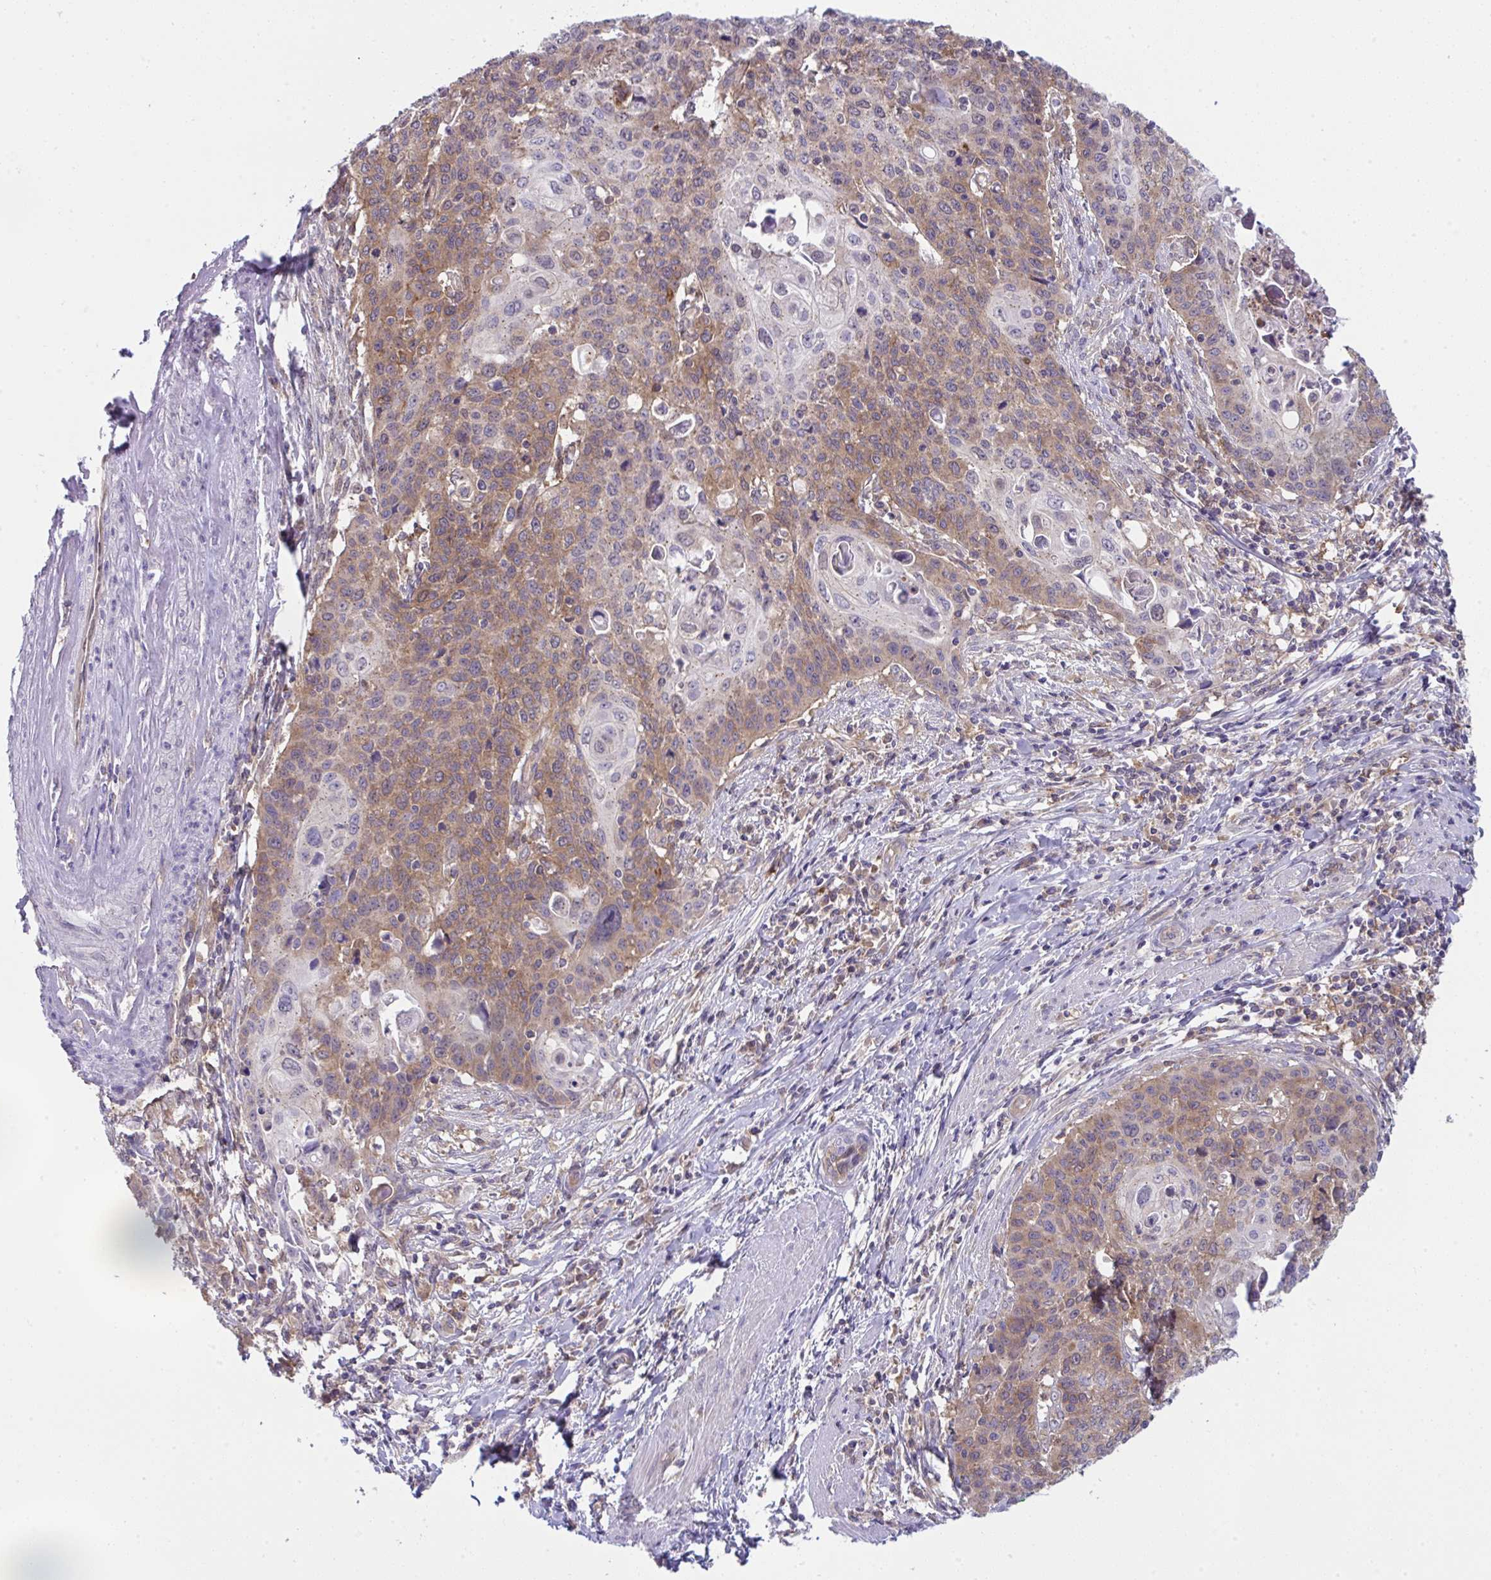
{"staining": {"intensity": "moderate", "quantity": ">75%", "location": "cytoplasmic/membranous"}, "tissue": "cervical cancer", "cell_type": "Tumor cells", "image_type": "cancer", "snomed": [{"axis": "morphology", "description": "Squamous cell carcinoma, NOS"}, {"axis": "topography", "description": "Cervix"}], "caption": "Human cervical cancer stained for a protein (brown) reveals moderate cytoplasmic/membranous positive staining in about >75% of tumor cells.", "gene": "ALDH16A1", "patient": {"sex": "female", "age": 65}}